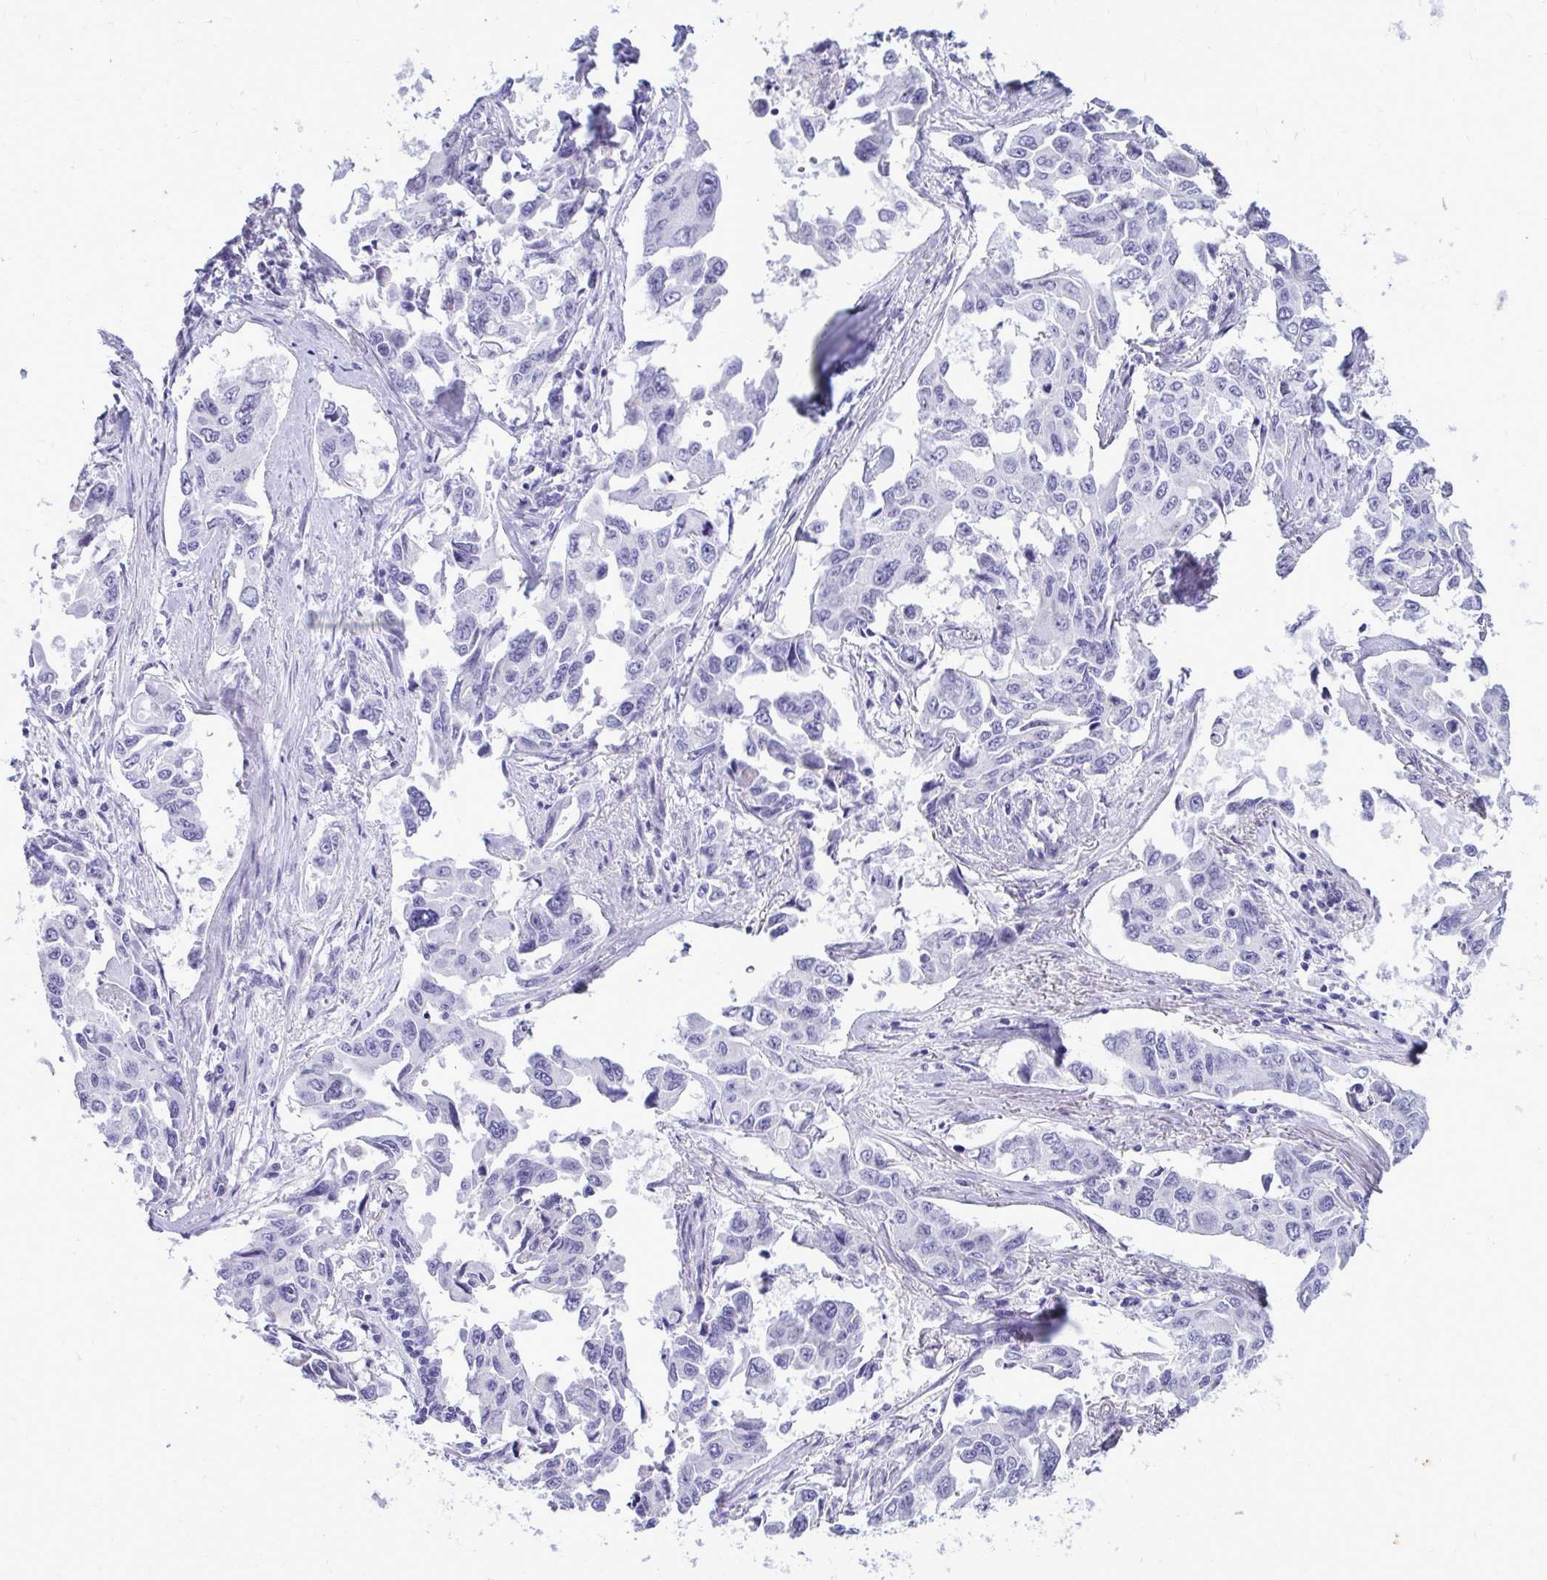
{"staining": {"intensity": "negative", "quantity": "none", "location": "none"}, "tissue": "lung cancer", "cell_type": "Tumor cells", "image_type": "cancer", "snomed": [{"axis": "morphology", "description": "Adenocarcinoma, NOS"}, {"axis": "topography", "description": "Lung"}], "caption": "Tumor cells are negative for protein expression in human lung adenocarcinoma.", "gene": "NANOGNB", "patient": {"sex": "male", "age": 64}}